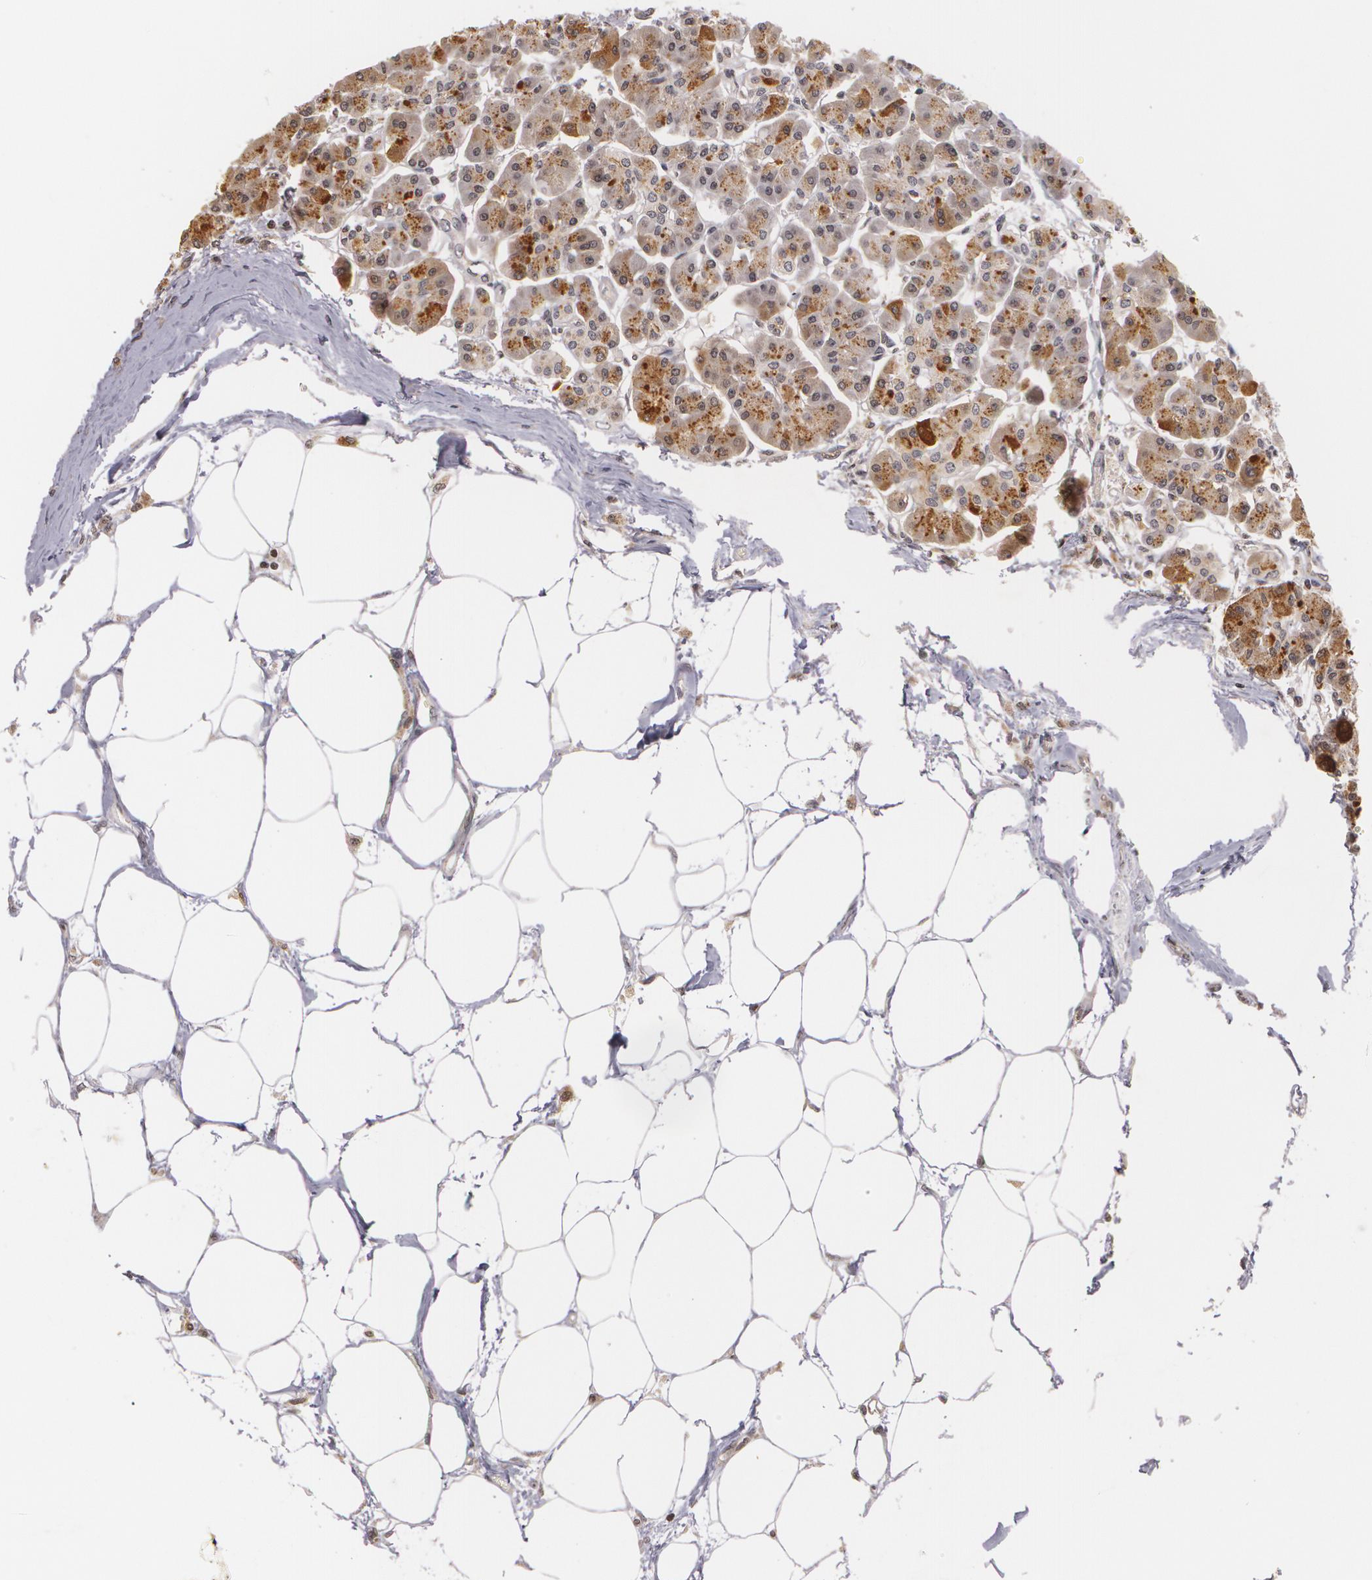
{"staining": {"intensity": "moderate", "quantity": "<25%", "location": "cytoplasmic/membranous"}, "tissue": "pancreas", "cell_type": "Exocrine glandular cells", "image_type": "normal", "snomed": [{"axis": "morphology", "description": "Normal tissue, NOS"}, {"axis": "topography", "description": "Pancreas"}, {"axis": "topography", "description": "Duodenum"}], "caption": "This micrograph displays immunohistochemistry staining of unremarkable pancreas, with low moderate cytoplasmic/membranous positivity in about <25% of exocrine glandular cells.", "gene": "VAV3", "patient": {"sex": "male", "age": 79}}